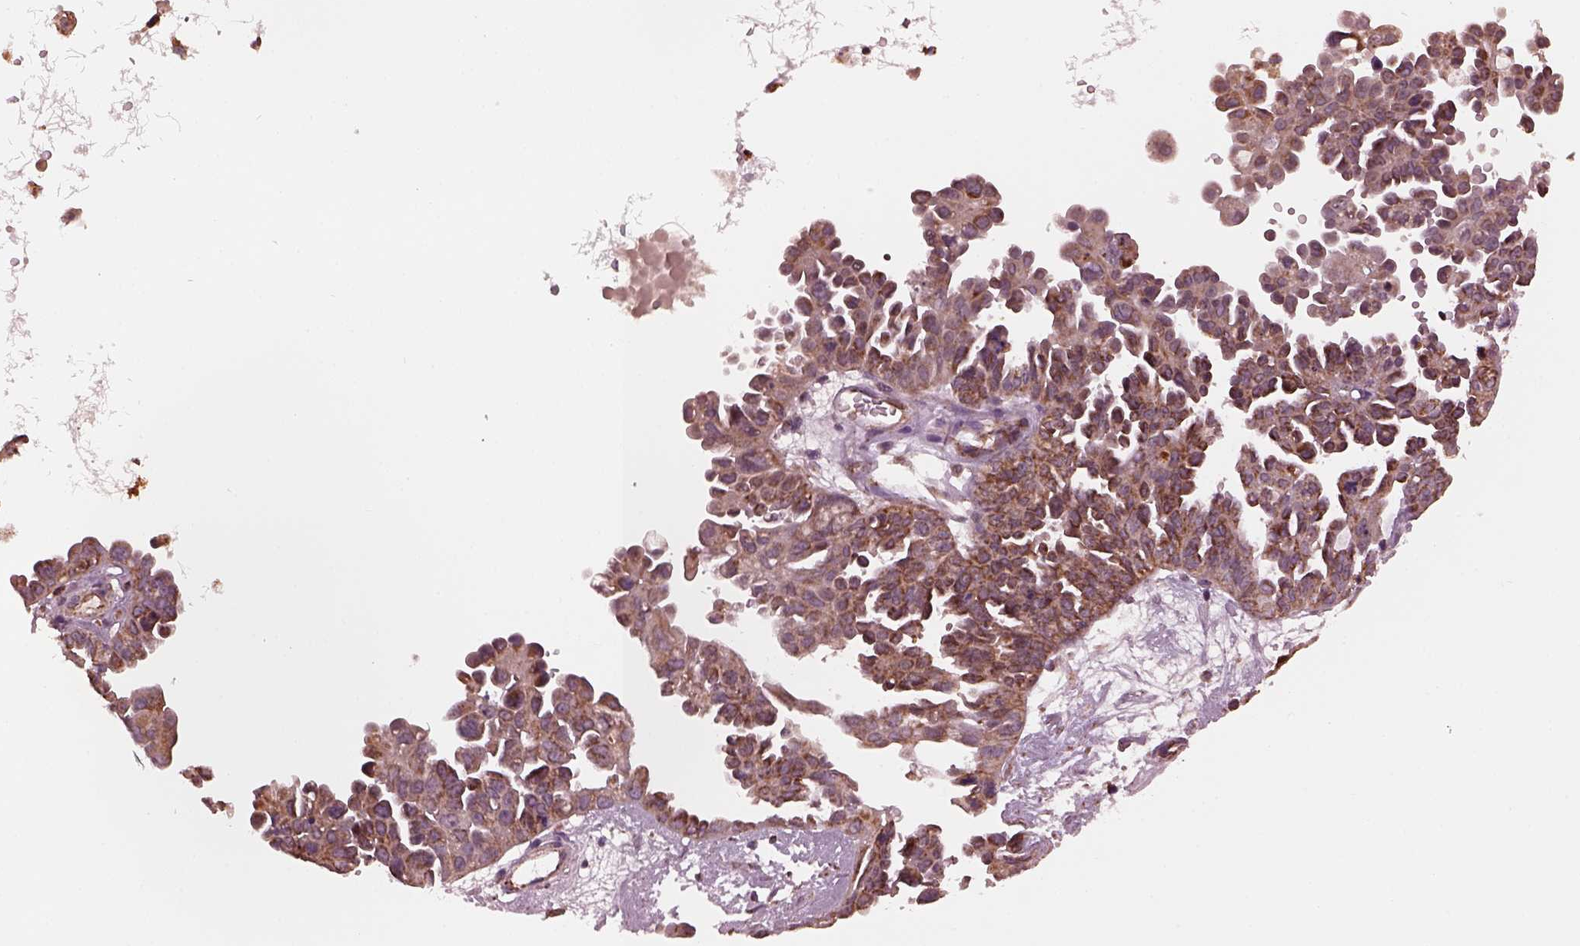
{"staining": {"intensity": "moderate", "quantity": "25%-75%", "location": "cytoplasmic/membranous"}, "tissue": "ovarian cancer", "cell_type": "Tumor cells", "image_type": "cancer", "snomed": [{"axis": "morphology", "description": "Cystadenocarcinoma, serous, NOS"}, {"axis": "topography", "description": "Ovary"}], "caption": "This photomicrograph shows IHC staining of human ovarian serous cystadenocarcinoma, with medium moderate cytoplasmic/membranous positivity in about 25%-75% of tumor cells.", "gene": "NDUFB10", "patient": {"sex": "female", "age": 53}}